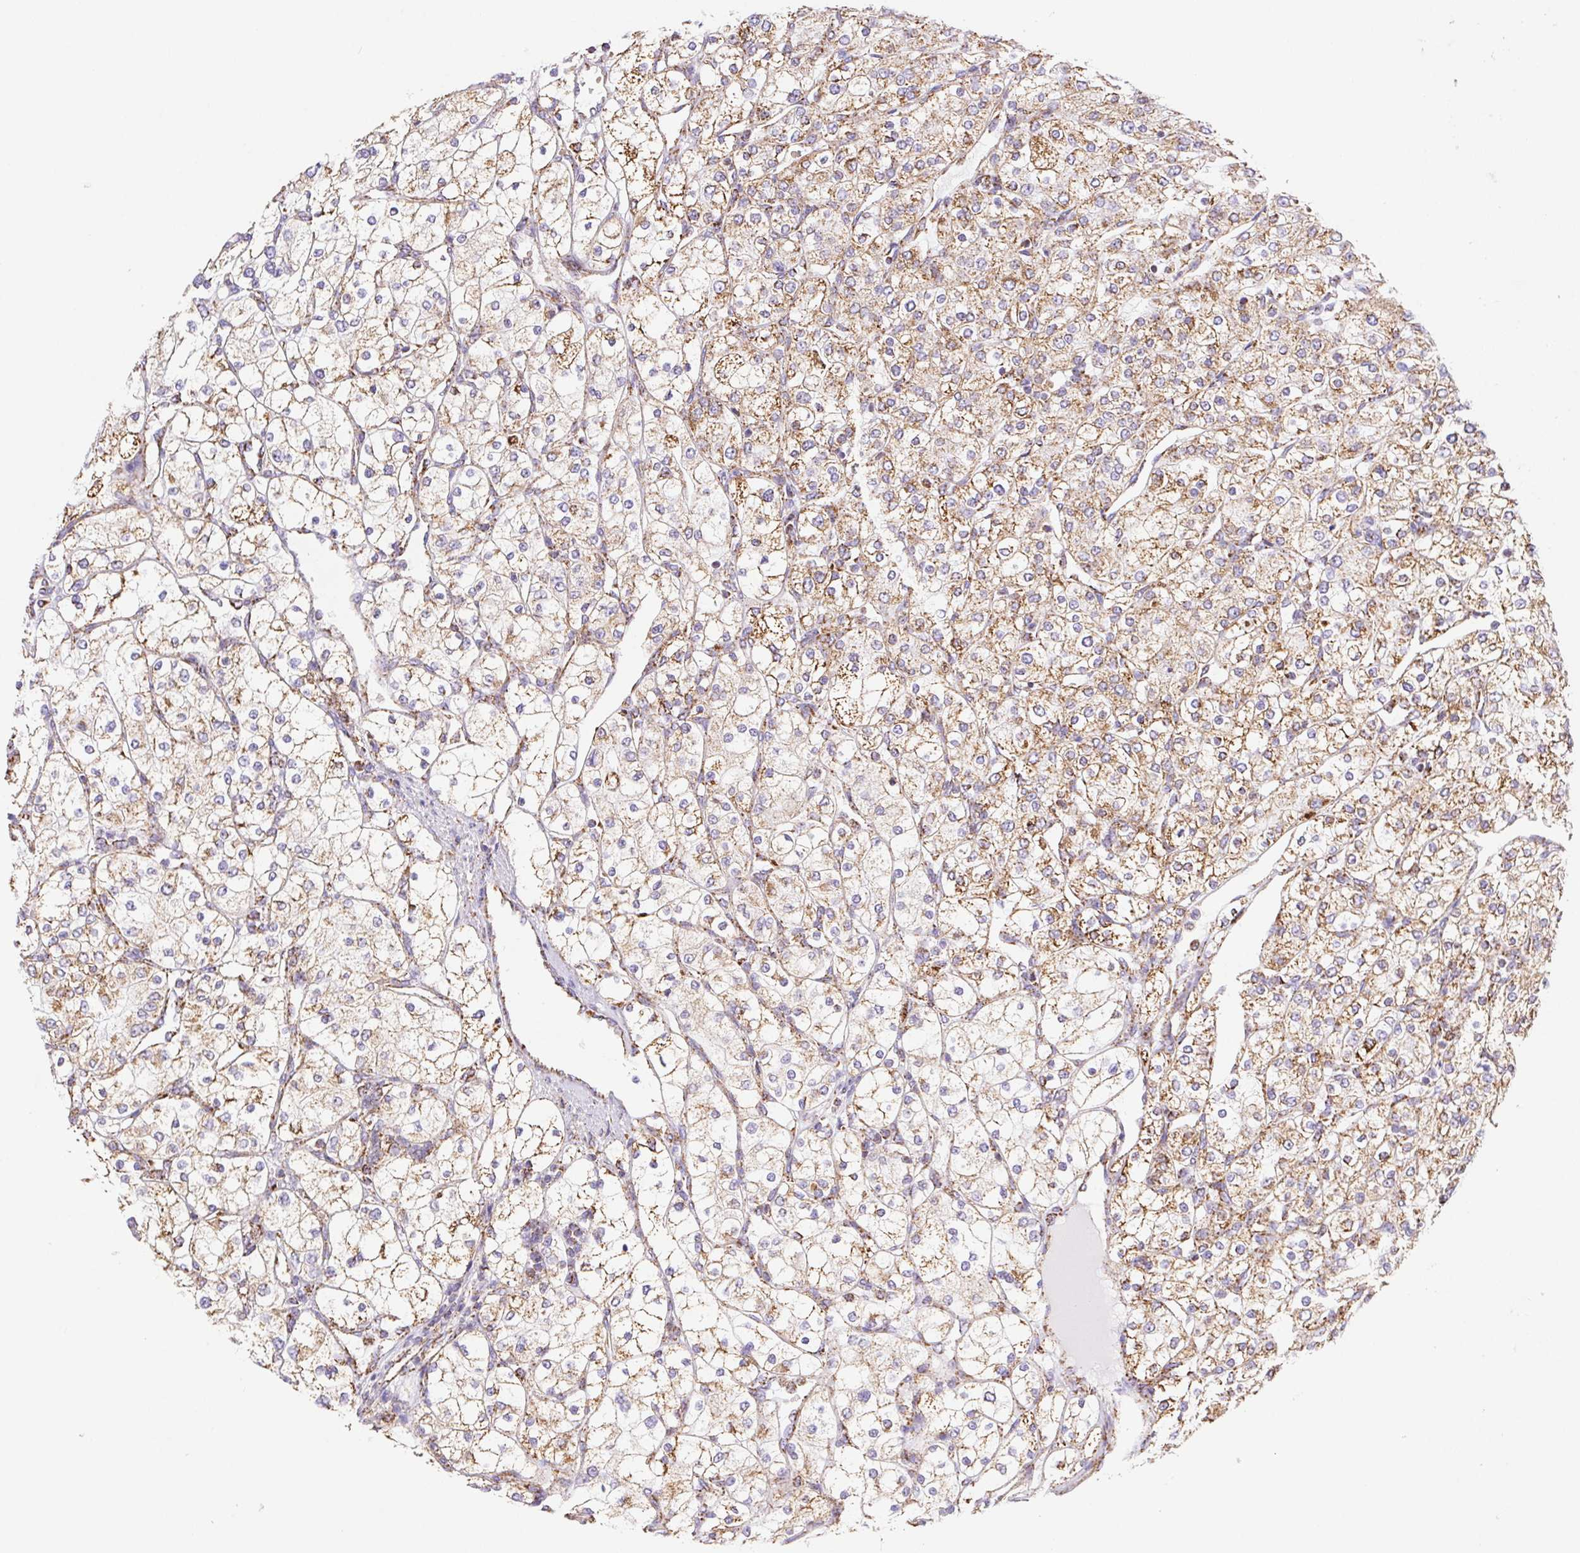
{"staining": {"intensity": "moderate", "quantity": ">75%", "location": "cytoplasmic/membranous"}, "tissue": "renal cancer", "cell_type": "Tumor cells", "image_type": "cancer", "snomed": [{"axis": "morphology", "description": "Adenocarcinoma, NOS"}, {"axis": "topography", "description": "Kidney"}], "caption": "Renal cancer stained with a protein marker reveals moderate staining in tumor cells.", "gene": "NIPSNAP2", "patient": {"sex": "male", "age": 80}}